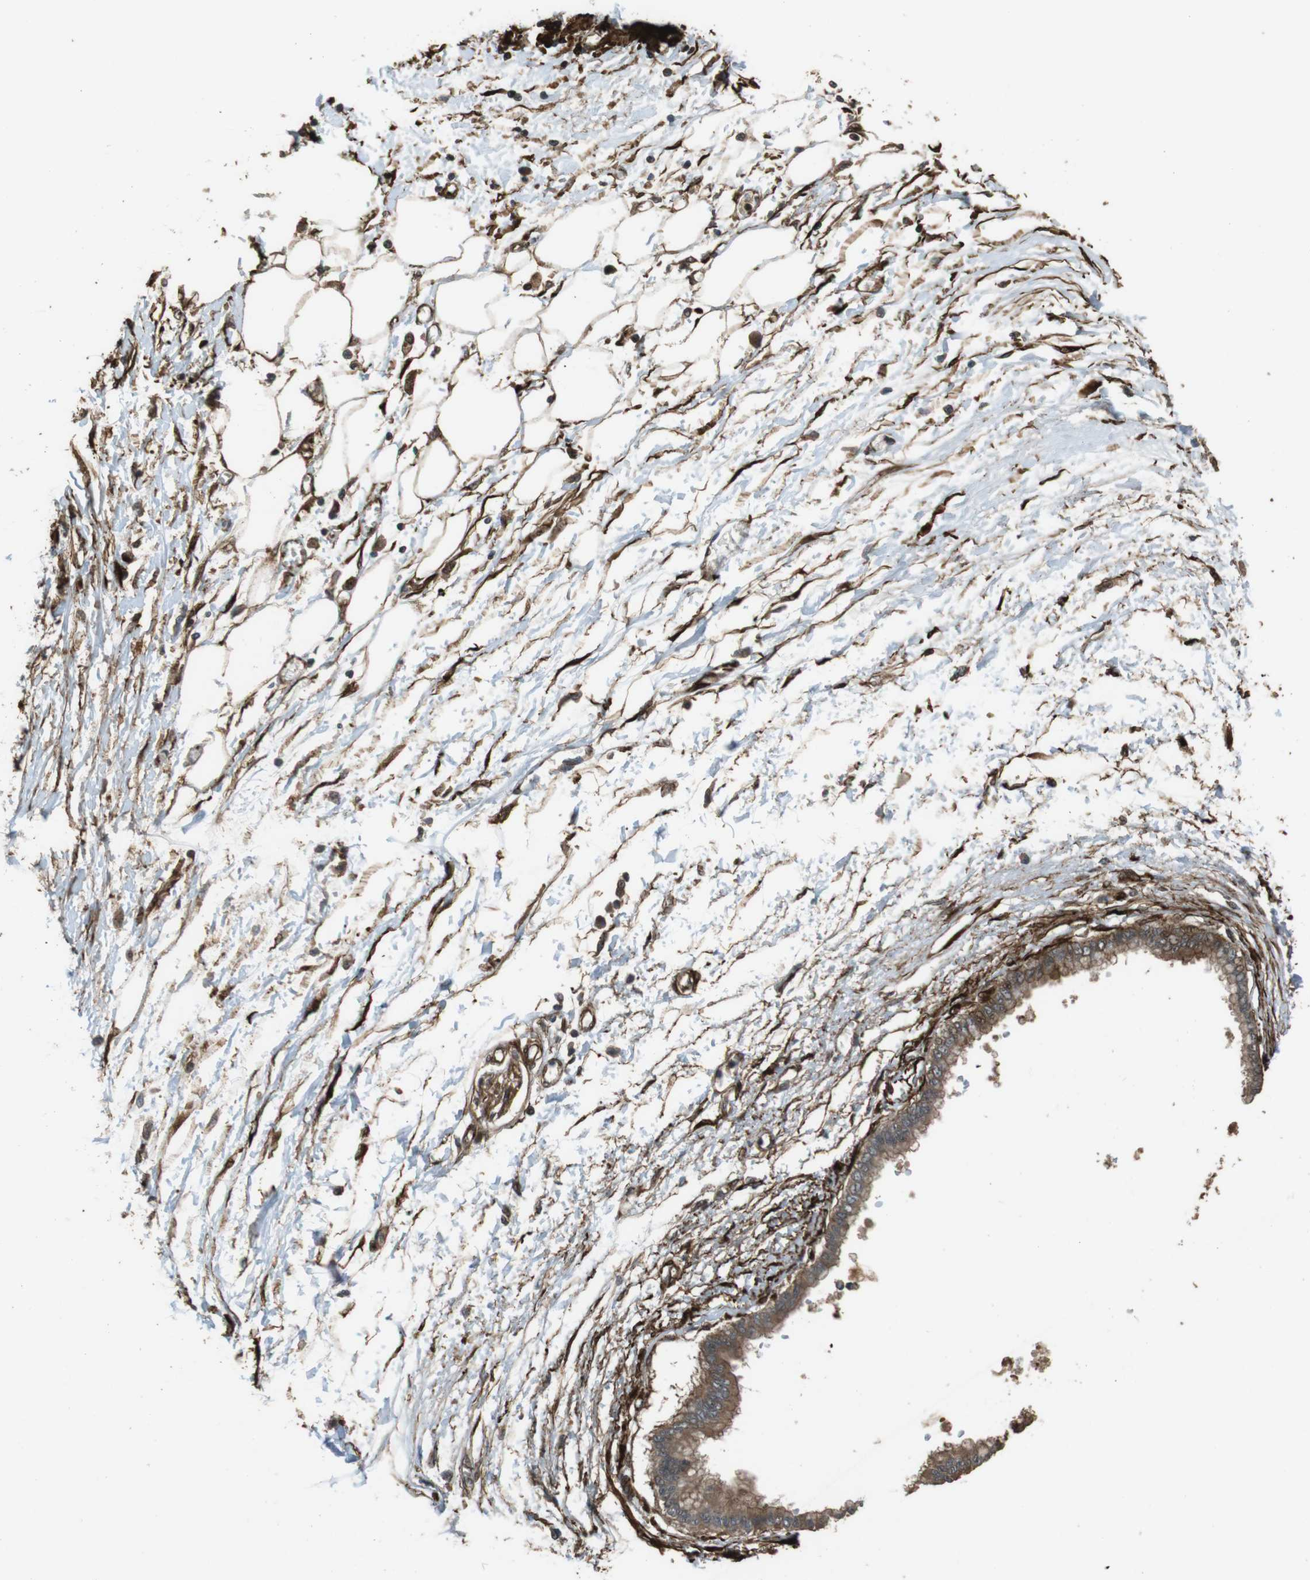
{"staining": {"intensity": "moderate", "quantity": ">75%", "location": "cytoplasmic/membranous"}, "tissue": "pancreatic cancer", "cell_type": "Tumor cells", "image_type": "cancer", "snomed": [{"axis": "morphology", "description": "Adenocarcinoma, NOS"}, {"axis": "topography", "description": "Pancreas"}], "caption": "A high-resolution image shows immunohistochemistry (IHC) staining of pancreatic cancer, which exhibits moderate cytoplasmic/membranous positivity in about >75% of tumor cells.", "gene": "MSRB3", "patient": {"sex": "male", "age": 56}}